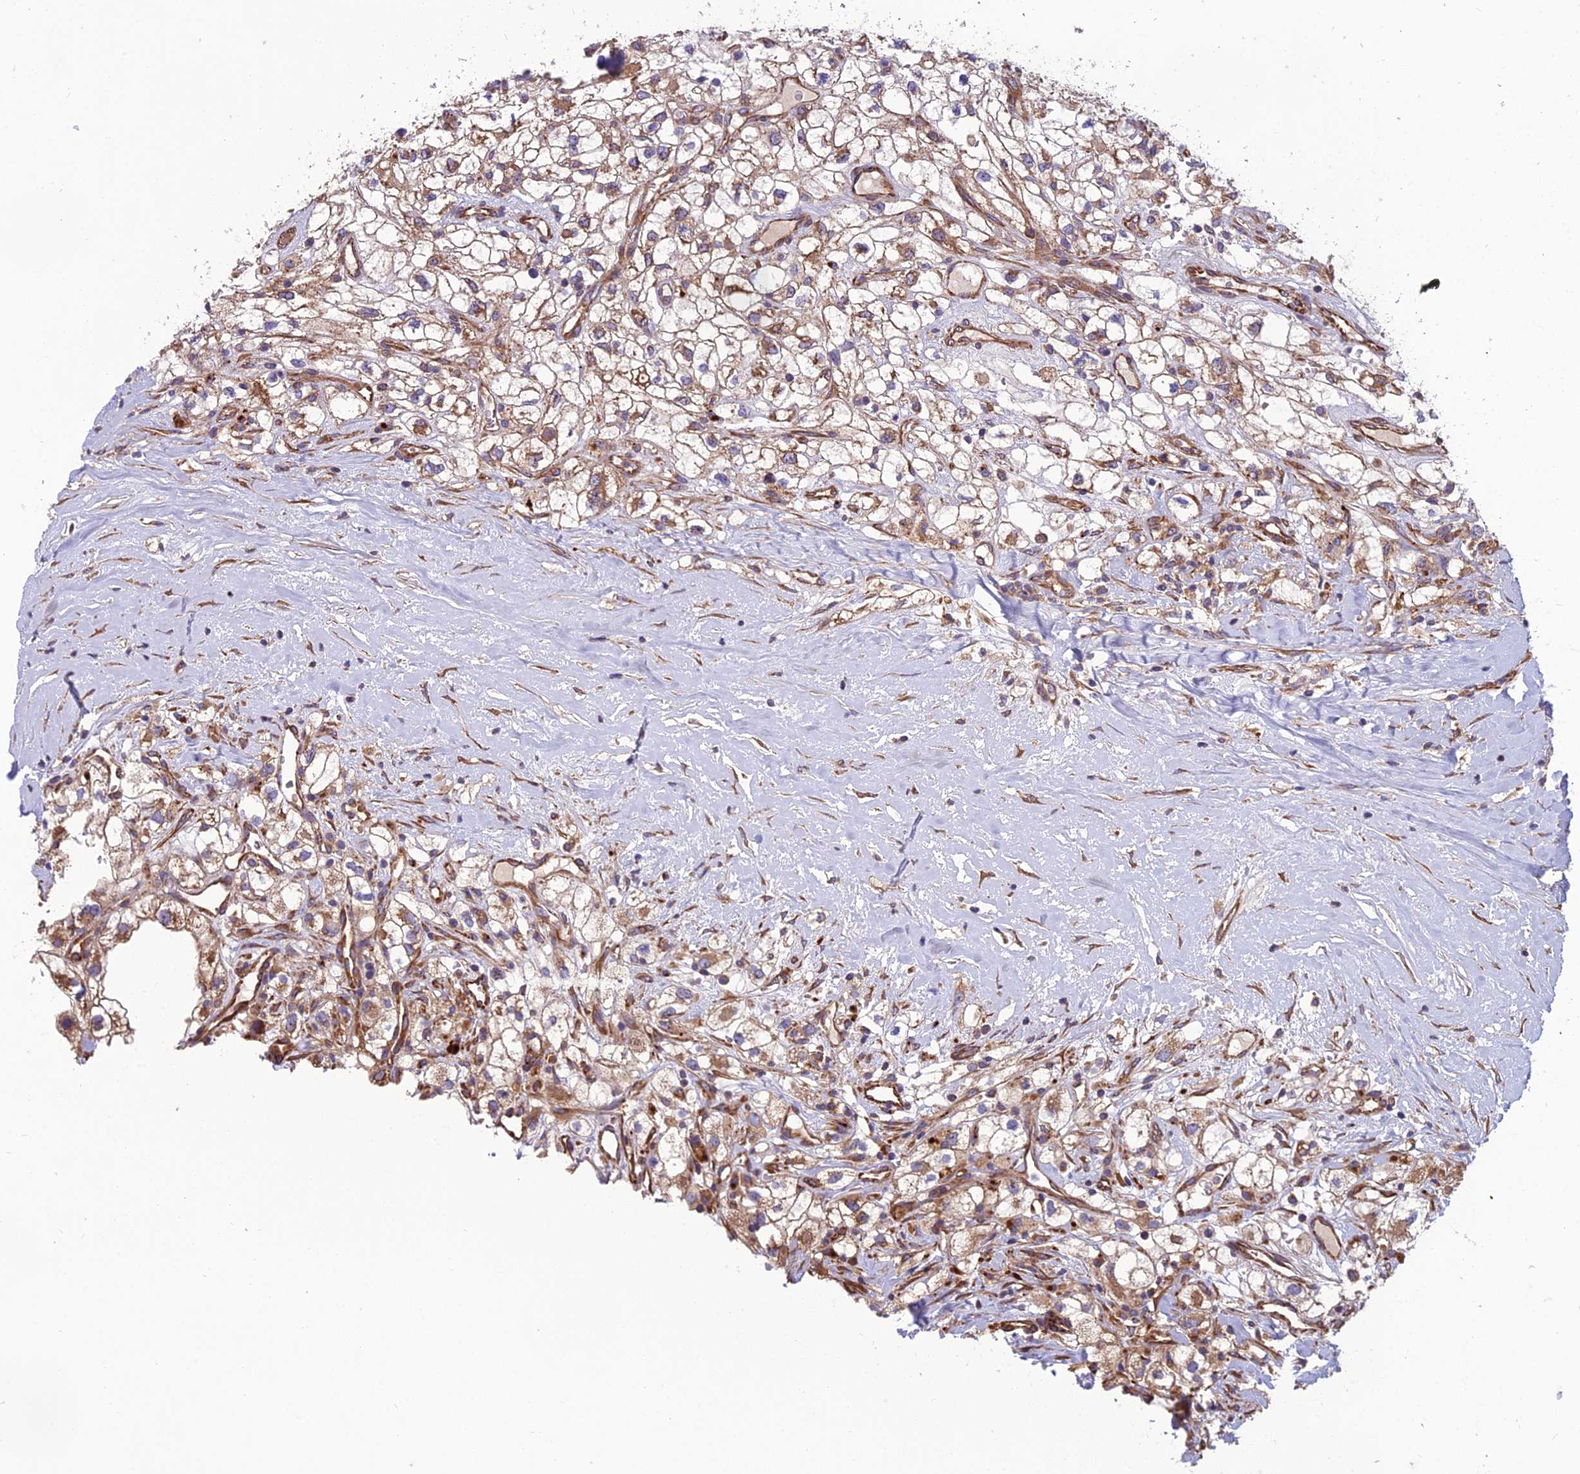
{"staining": {"intensity": "moderate", "quantity": "25%-75%", "location": "cytoplasmic/membranous"}, "tissue": "renal cancer", "cell_type": "Tumor cells", "image_type": "cancer", "snomed": [{"axis": "morphology", "description": "Adenocarcinoma, NOS"}, {"axis": "topography", "description": "Kidney"}], "caption": "Renal adenocarcinoma stained with a protein marker demonstrates moderate staining in tumor cells.", "gene": "SPDL1", "patient": {"sex": "male", "age": 59}}